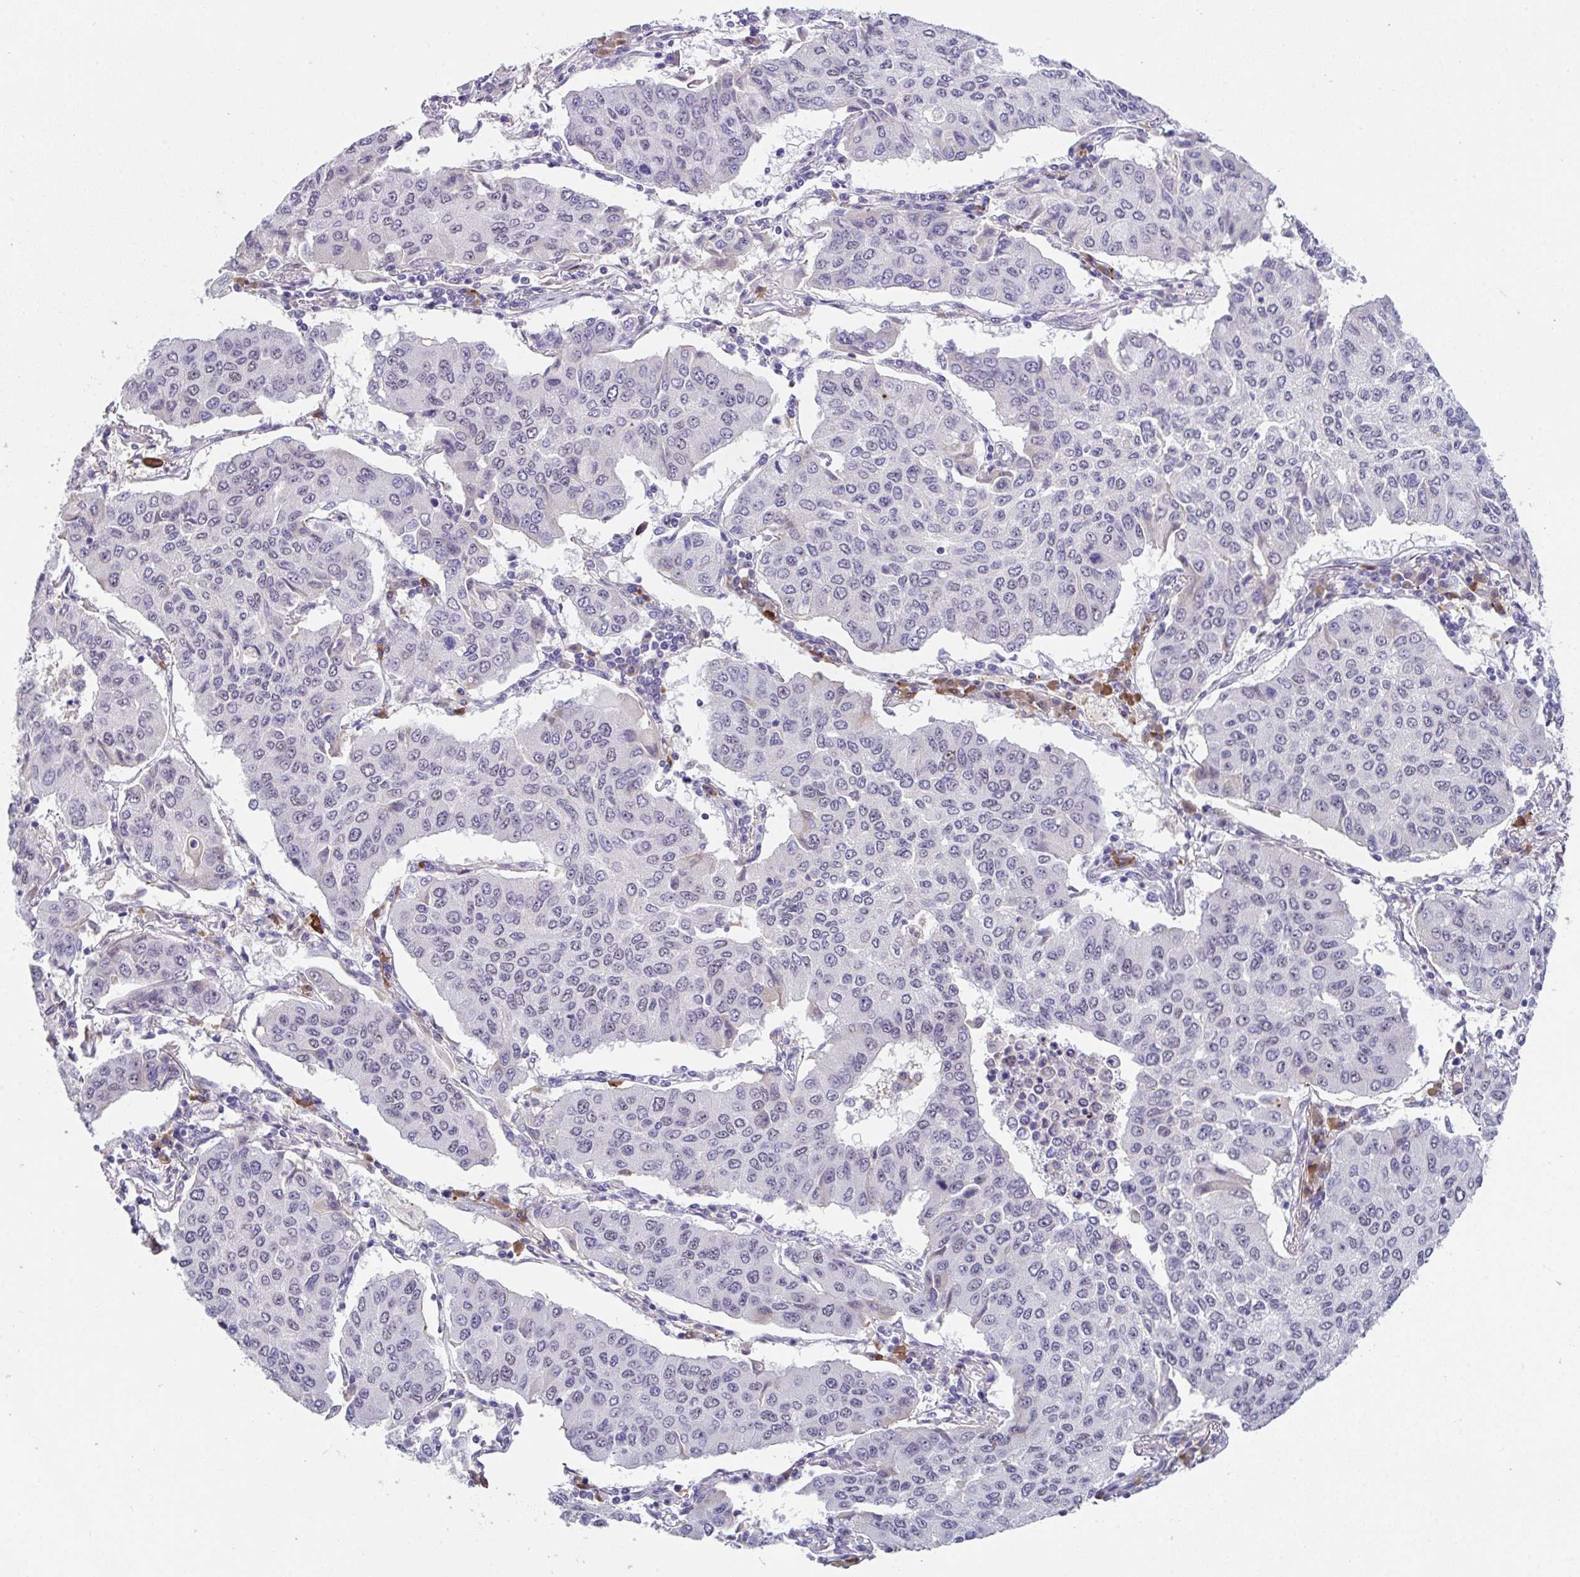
{"staining": {"intensity": "negative", "quantity": "none", "location": "none"}, "tissue": "lung cancer", "cell_type": "Tumor cells", "image_type": "cancer", "snomed": [{"axis": "morphology", "description": "Squamous cell carcinoma, NOS"}, {"axis": "topography", "description": "Lung"}], "caption": "DAB (3,3'-diaminobenzidine) immunohistochemical staining of human lung cancer (squamous cell carcinoma) reveals no significant positivity in tumor cells.", "gene": "RBBP6", "patient": {"sex": "male", "age": 74}}